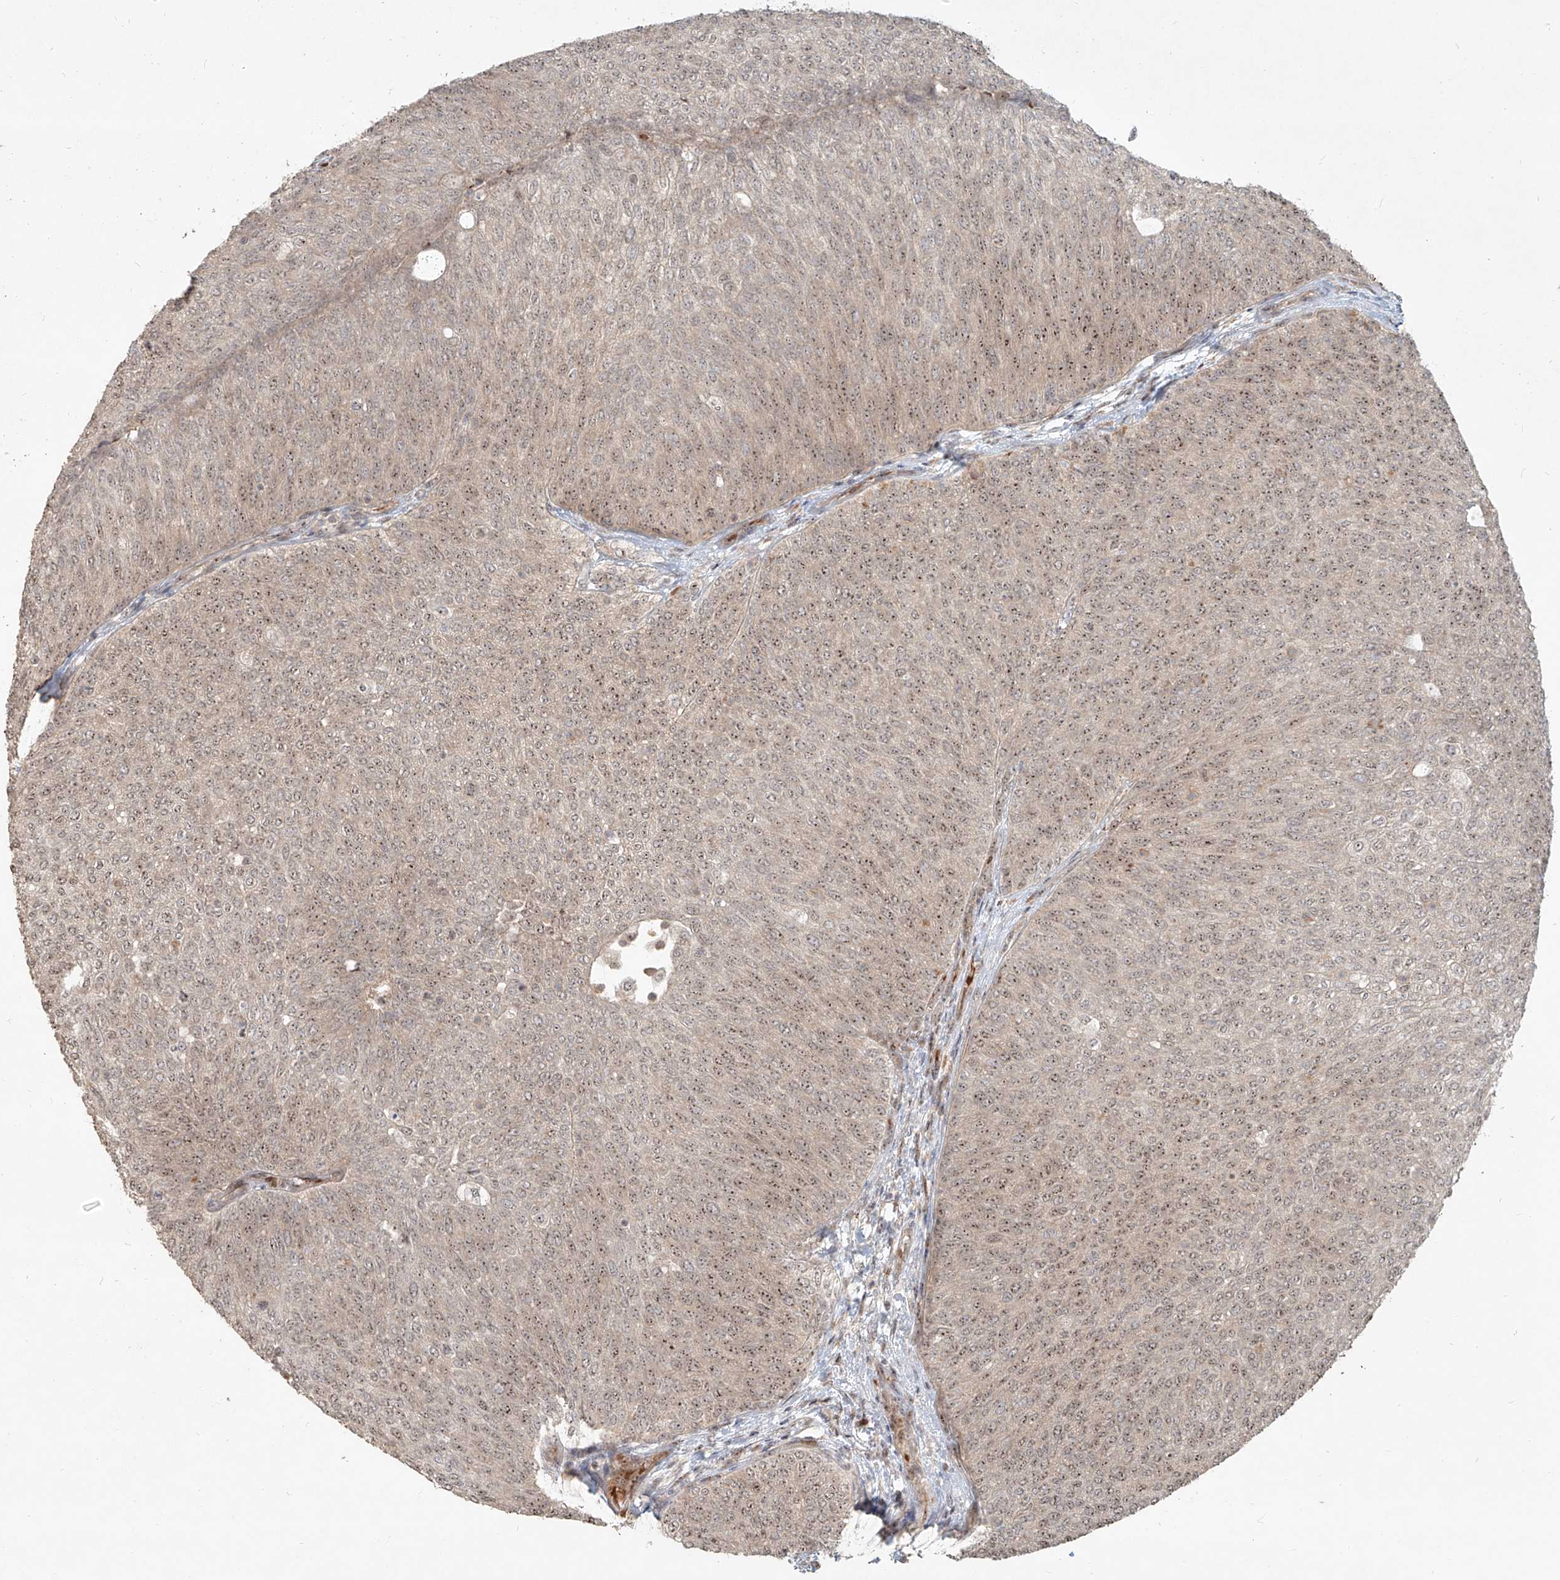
{"staining": {"intensity": "moderate", "quantity": ">75%", "location": "nuclear"}, "tissue": "urothelial cancer", "cell_type": "Tumor cells", "image_type": "cancer", "snomed": [{"axis": "morphology", "description": "Urothelial carcinoma, Low grade"}, {"axis": "topography", "description": "Urinary bladder"}], "caption": "An IHC micrograph of neoplastic tissue is shown. Protein staining in brown labels moderate nuclear positivity in low-grade urothelial carcinoma within tumor cells.", "gene": "BYSL", "patient": {"sex": "female", "age": 79}}